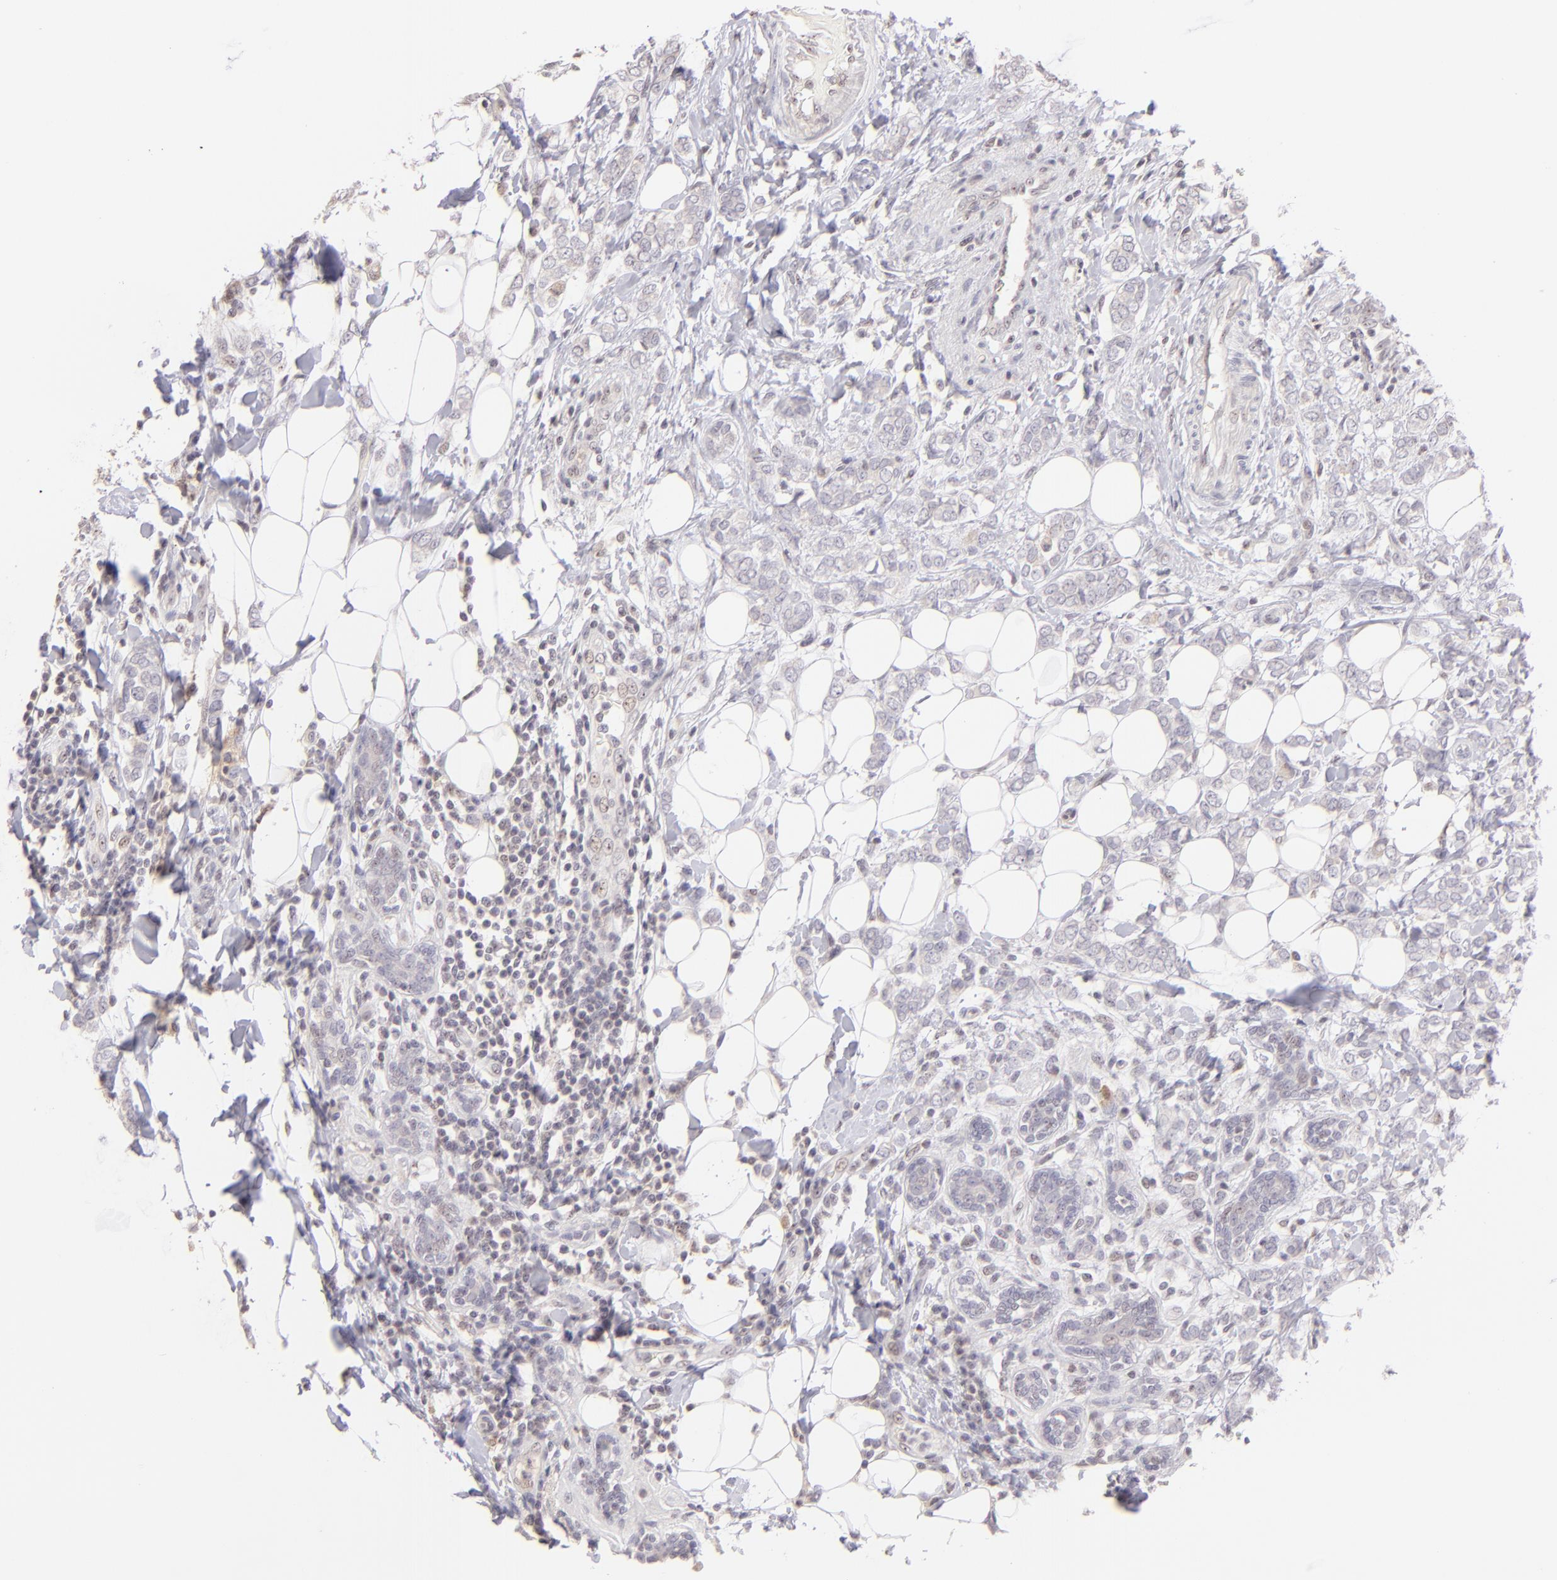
{"staining": {"intensity": "negative", "quantity": "none", "location": "none"}, "tissue": "breast cancer", "cell_type": "Tumor cells", "image_type": "cancer", "snomed": [{"axis": "morphology", "description": "Normal tissue, NOS"}, {"axis": "morphology", "description": "Lobular carcinoma"}, {"axis": "topography", "description": "Breast"}], "caption": "Immunohistochemistry (IHC) image of breast lobular carcinoma stained for a protein (brown), which demonstrates no expression in tumor cells.", "gene": "MAGEA1", "patient": {"sex": "female", "age": 47}}